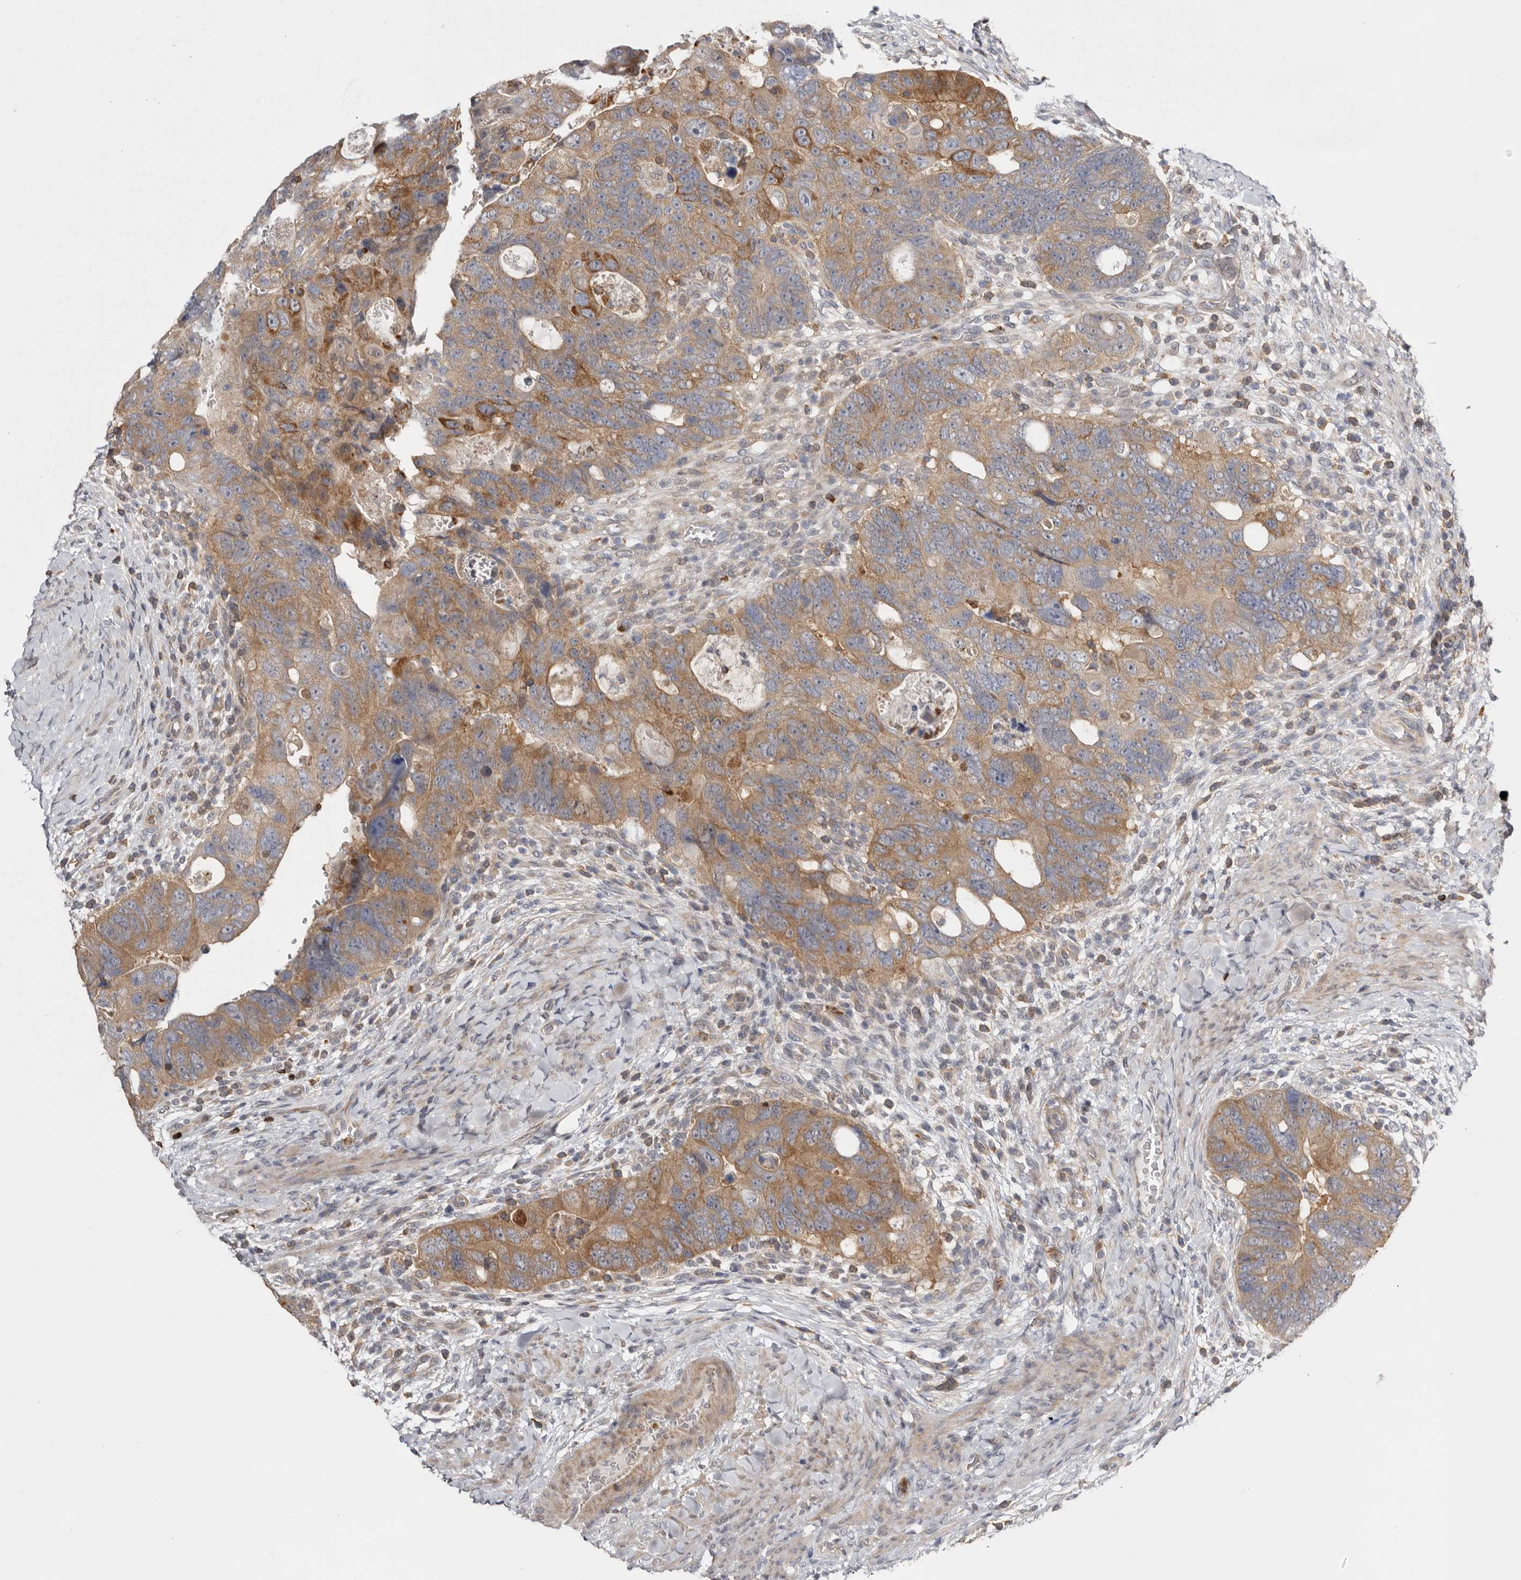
{"staining": {"intensity": "moderate", "quantity": ">75%", "location": "cytoplasmic/membranous"}, "tissue": "colorectal cancer", "cell_type": "Tumor cells", "image_type": "cancer", "snomed": [{"axis": "morphology", "description": "Adenocarcinoma, NOS"}, {"axis": "topography", "description": "Rectum"}], "caption": "High-power microscopy captured an IHC image of adenocarcinoma (colorectal), revealing moderate cytoplasmic/membranous expression in approximately >75% of tumor cells. Using DAB (brown) and hematoxylin (blue) stains, captured at high magnification using brightfield microscopy.", "gene": "MSRB2", "patient": {"sex": "male", "age": 59}}